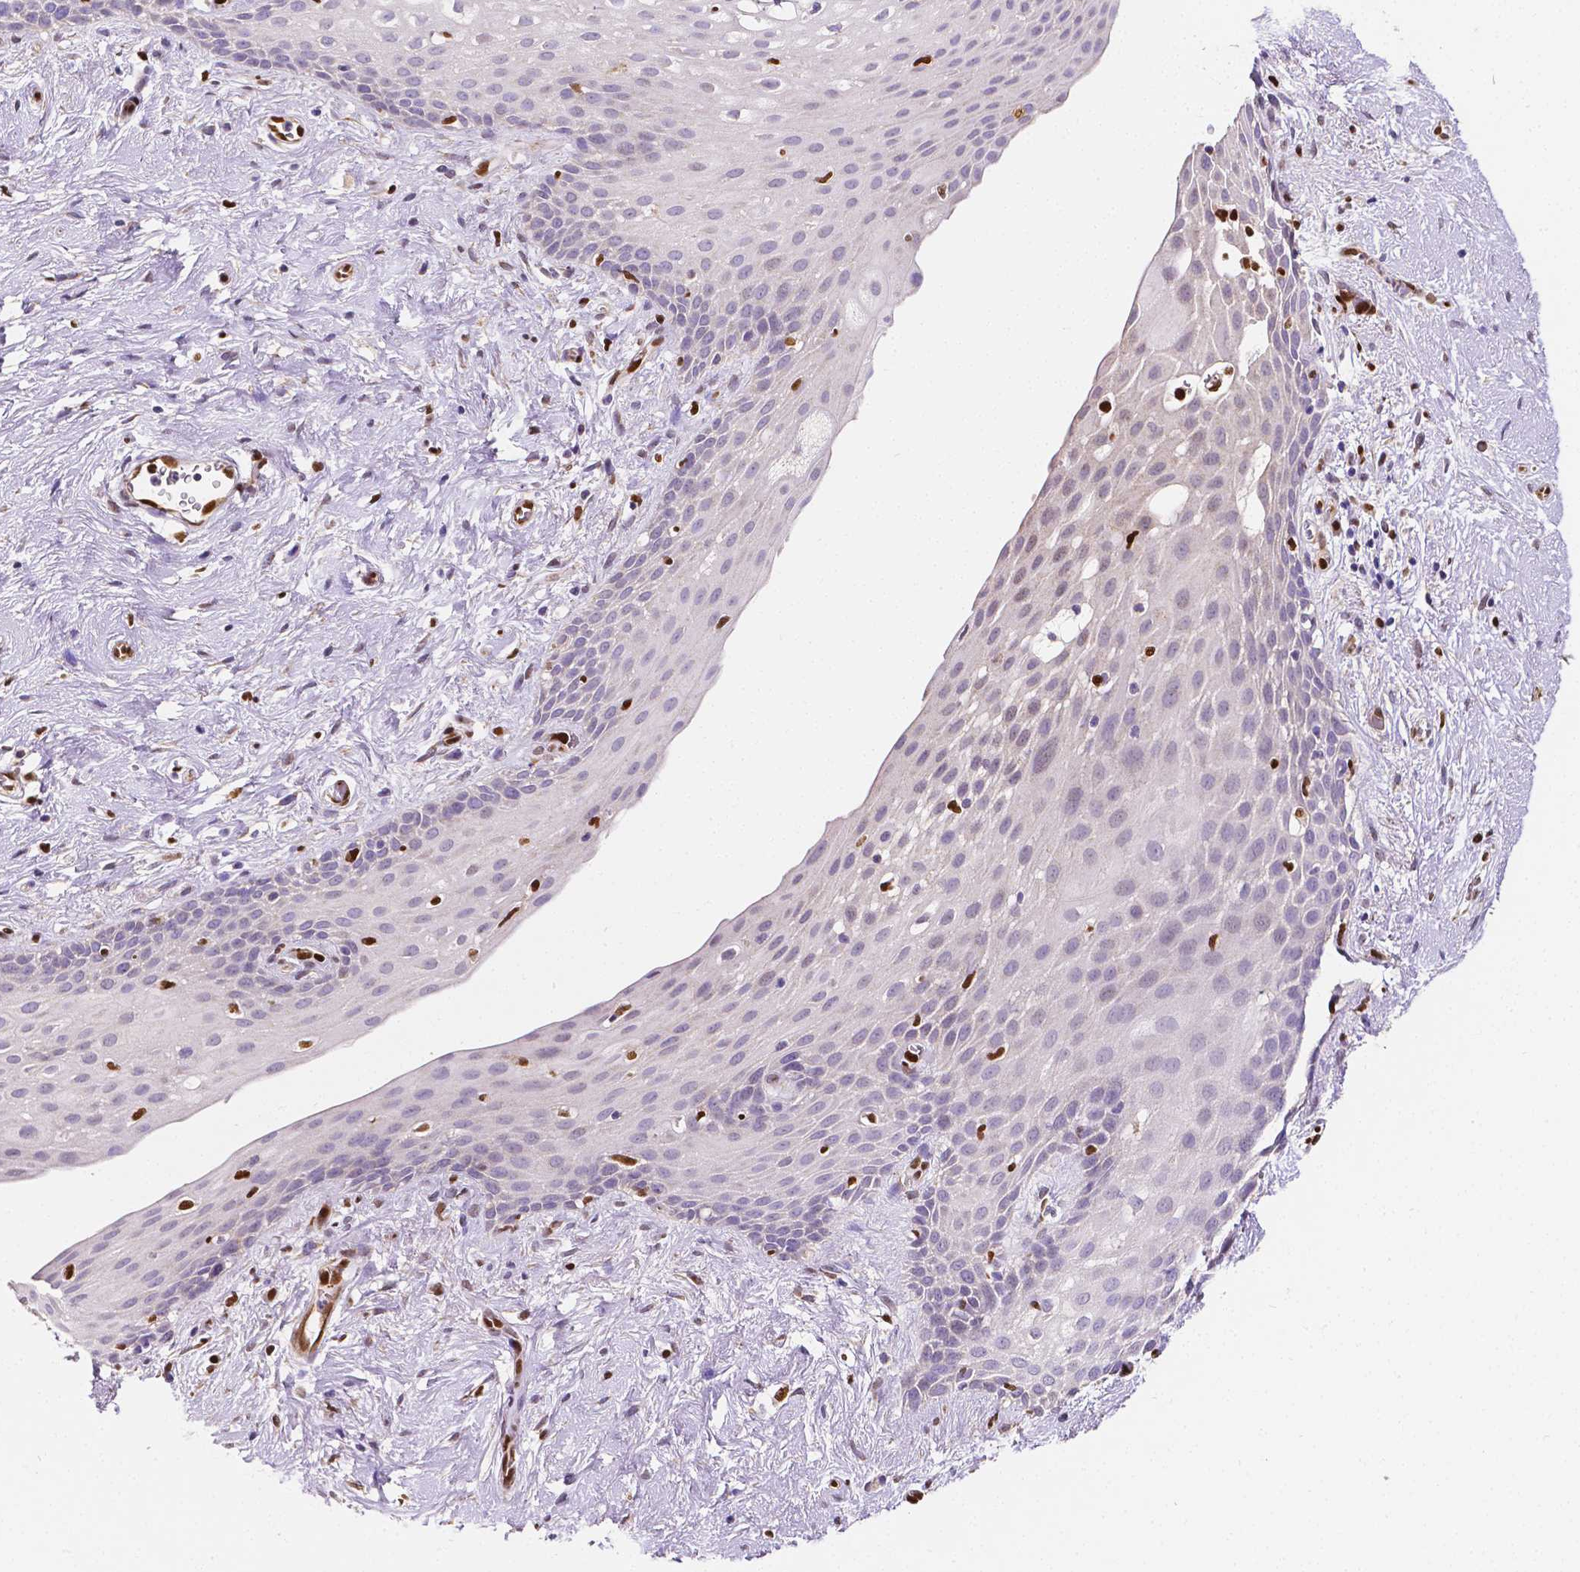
{"staining": {"intensity": "negative", "quantity": "none", "location": "none"}, "tissue": "skin", "cell_type": "Epidermal cells", "image_type": "normal", "snomed": [{"axis": "morphology", "description": "Normal tissue, NOS"}, {"axis": "topography", "description": "Anal"}], "caption": "Immunohistochemical staining of unremarkable skin demonstrates no significant staining in epidermal cells.", "gene": "MEF2C", "patient": {"sex": "female", "age": 46}}